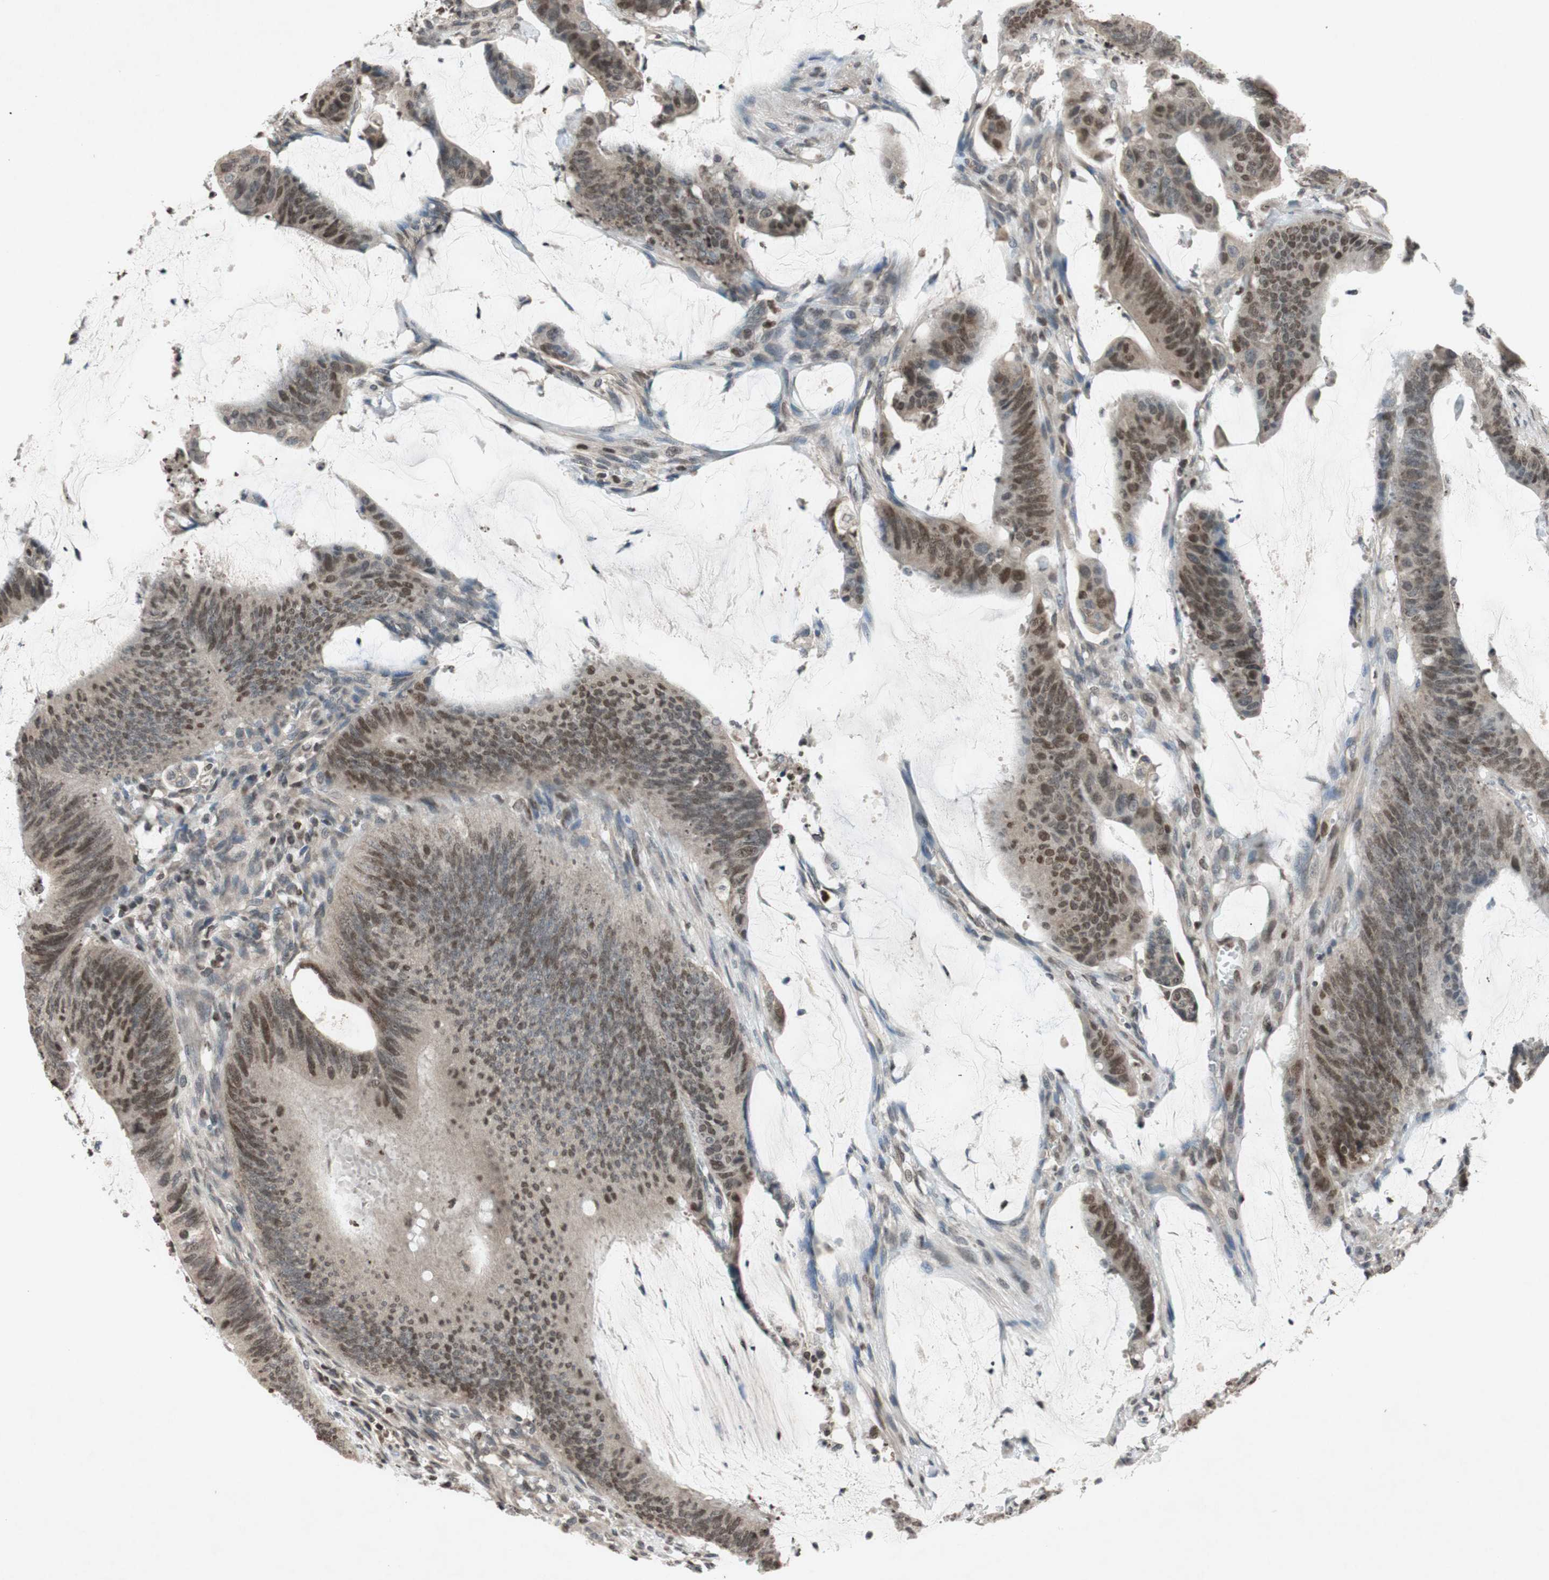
{"staining": {"intensity": "moderate", "quantity": "25%-75%", "location": "cytoplasmic/membranous,nuclear"}, "tissue": "colorectal cancer", "cell_type": "Tumor cells", "image_type": "cancer", "snomed": [{"axis": "morphology", "description": "Adenocarcinoma, NOS"}, {"axis": "topography", "description": "Rectum"}], "caption": "Immunohistochemistry (IHC) staining of colorectal adenocarcinoma, which demonstrates medium levels of moderate cytoplasmic/membranous and nuclear expression in about 25%-75% of tumor cells indicating moderate cytoplasmic/membranous and nuclear protein expression. The staining was performed using DAB (3,3'-diaminobenzidine) (brown) for protein detection and nuclei were counterstained in hematoxylin (blue).", "gene": "MCM6", "patient": {"sex": "female", "age": 66}}